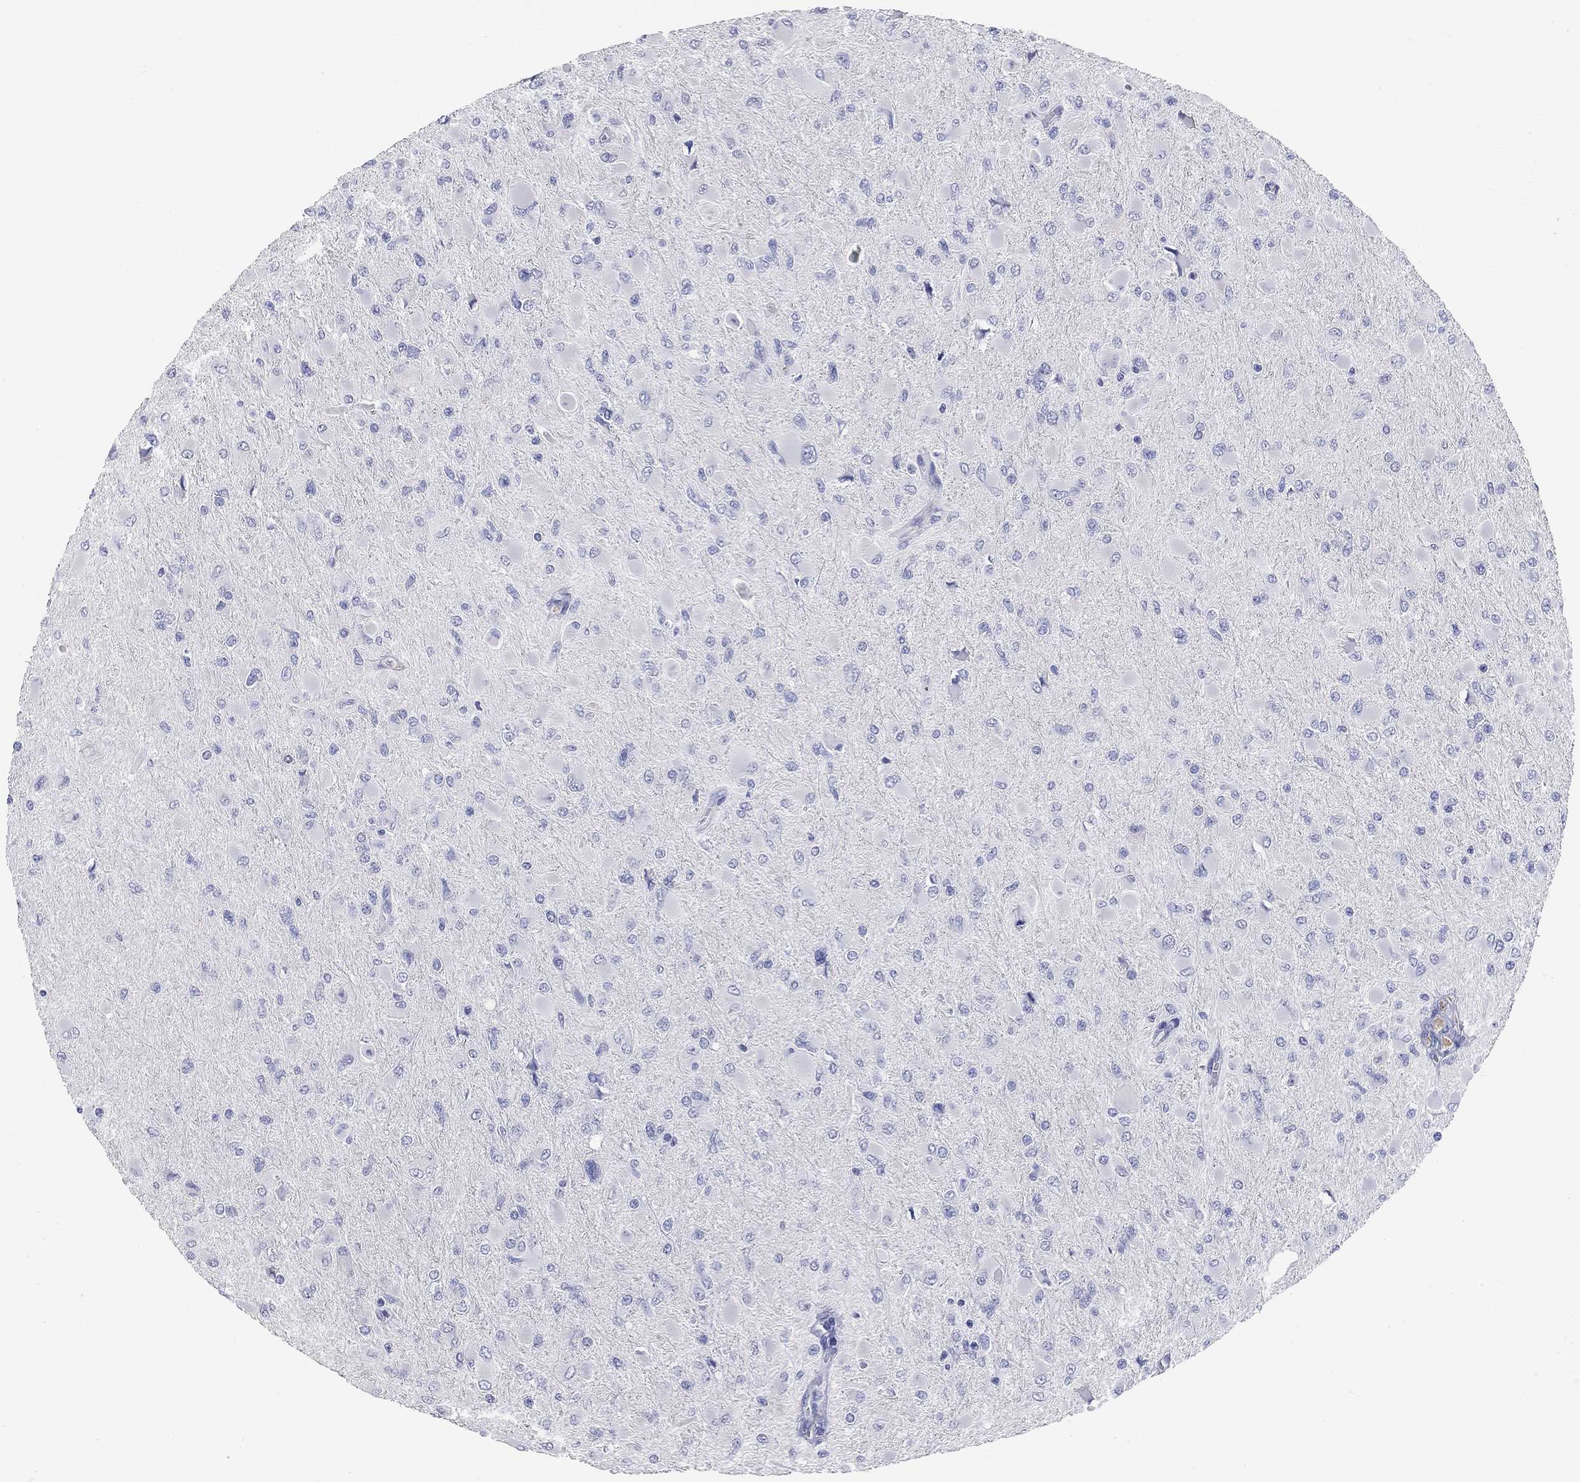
{"staining": {"intensity": "negative", "quantity": "none", "location": "none"}, "tissue": "glioma", "cell_type": "Tumor cells", "image_type": "cancer", "snomed": [{"axis": "morphology", "description": "Glioma, malignant, High grade"}, {"axis": "topography", "description": "Cerebral cortex"}], "caption": "High power microscopy histopathology image of an immunohistochemistry (IHC) image of glioma, revealing no significant positivity in tumor cells.", "gene": "PHOX2B", "patient": {"sex": "female", "age": 36}}